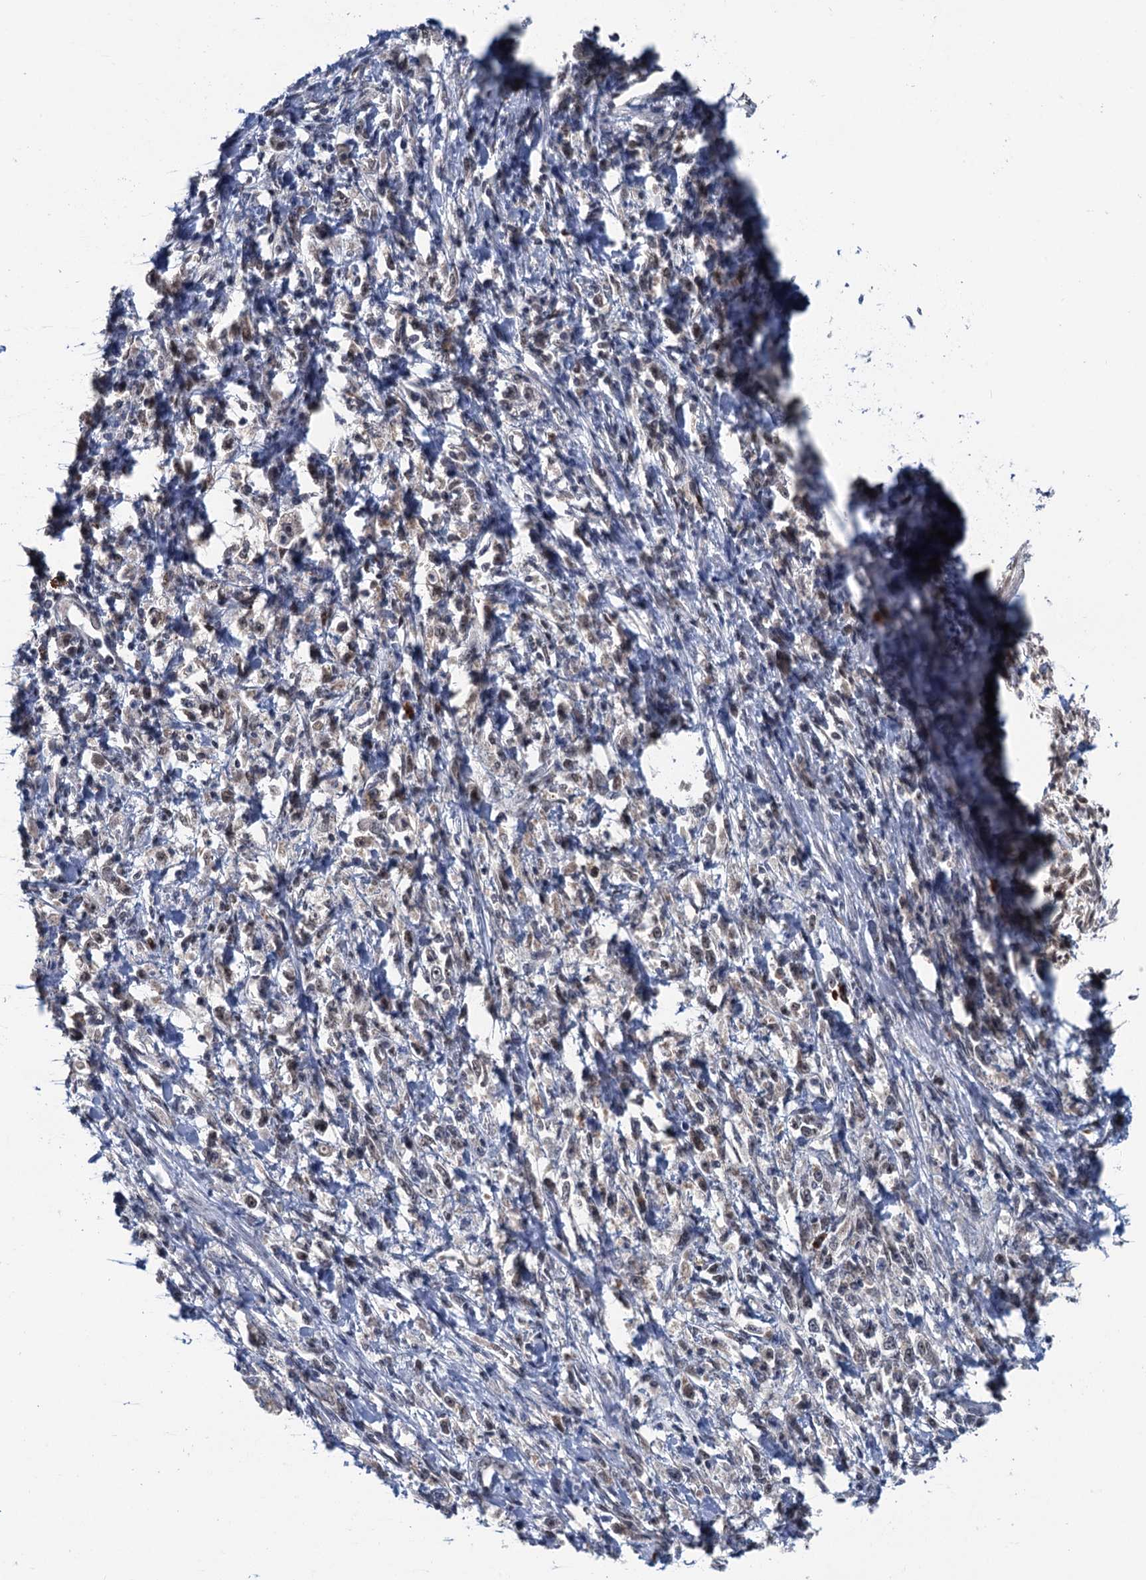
{"staining": {"intensity": "negative", "quantity": "none", "location": "none"}, "tissue": "stomach cancer", "cell_type": "Tumor cells", "image_type": "cancer", "snomed": [{"axis": "morphology", "description": "Adenocarcinoma, NOS"}, {"axis": "topography", "description": "Stomach"}], "caption": "High magnification brightfield microscopy of adenocarcinoma (stomach) stained with DAB (3,3'-diaminobenzidine) (brown) and counterstained with hematoxylin (blue): tumor cells show no significant expression.", "gene": "RASSF4", "patient": {"sex": "female", "age": 59}}